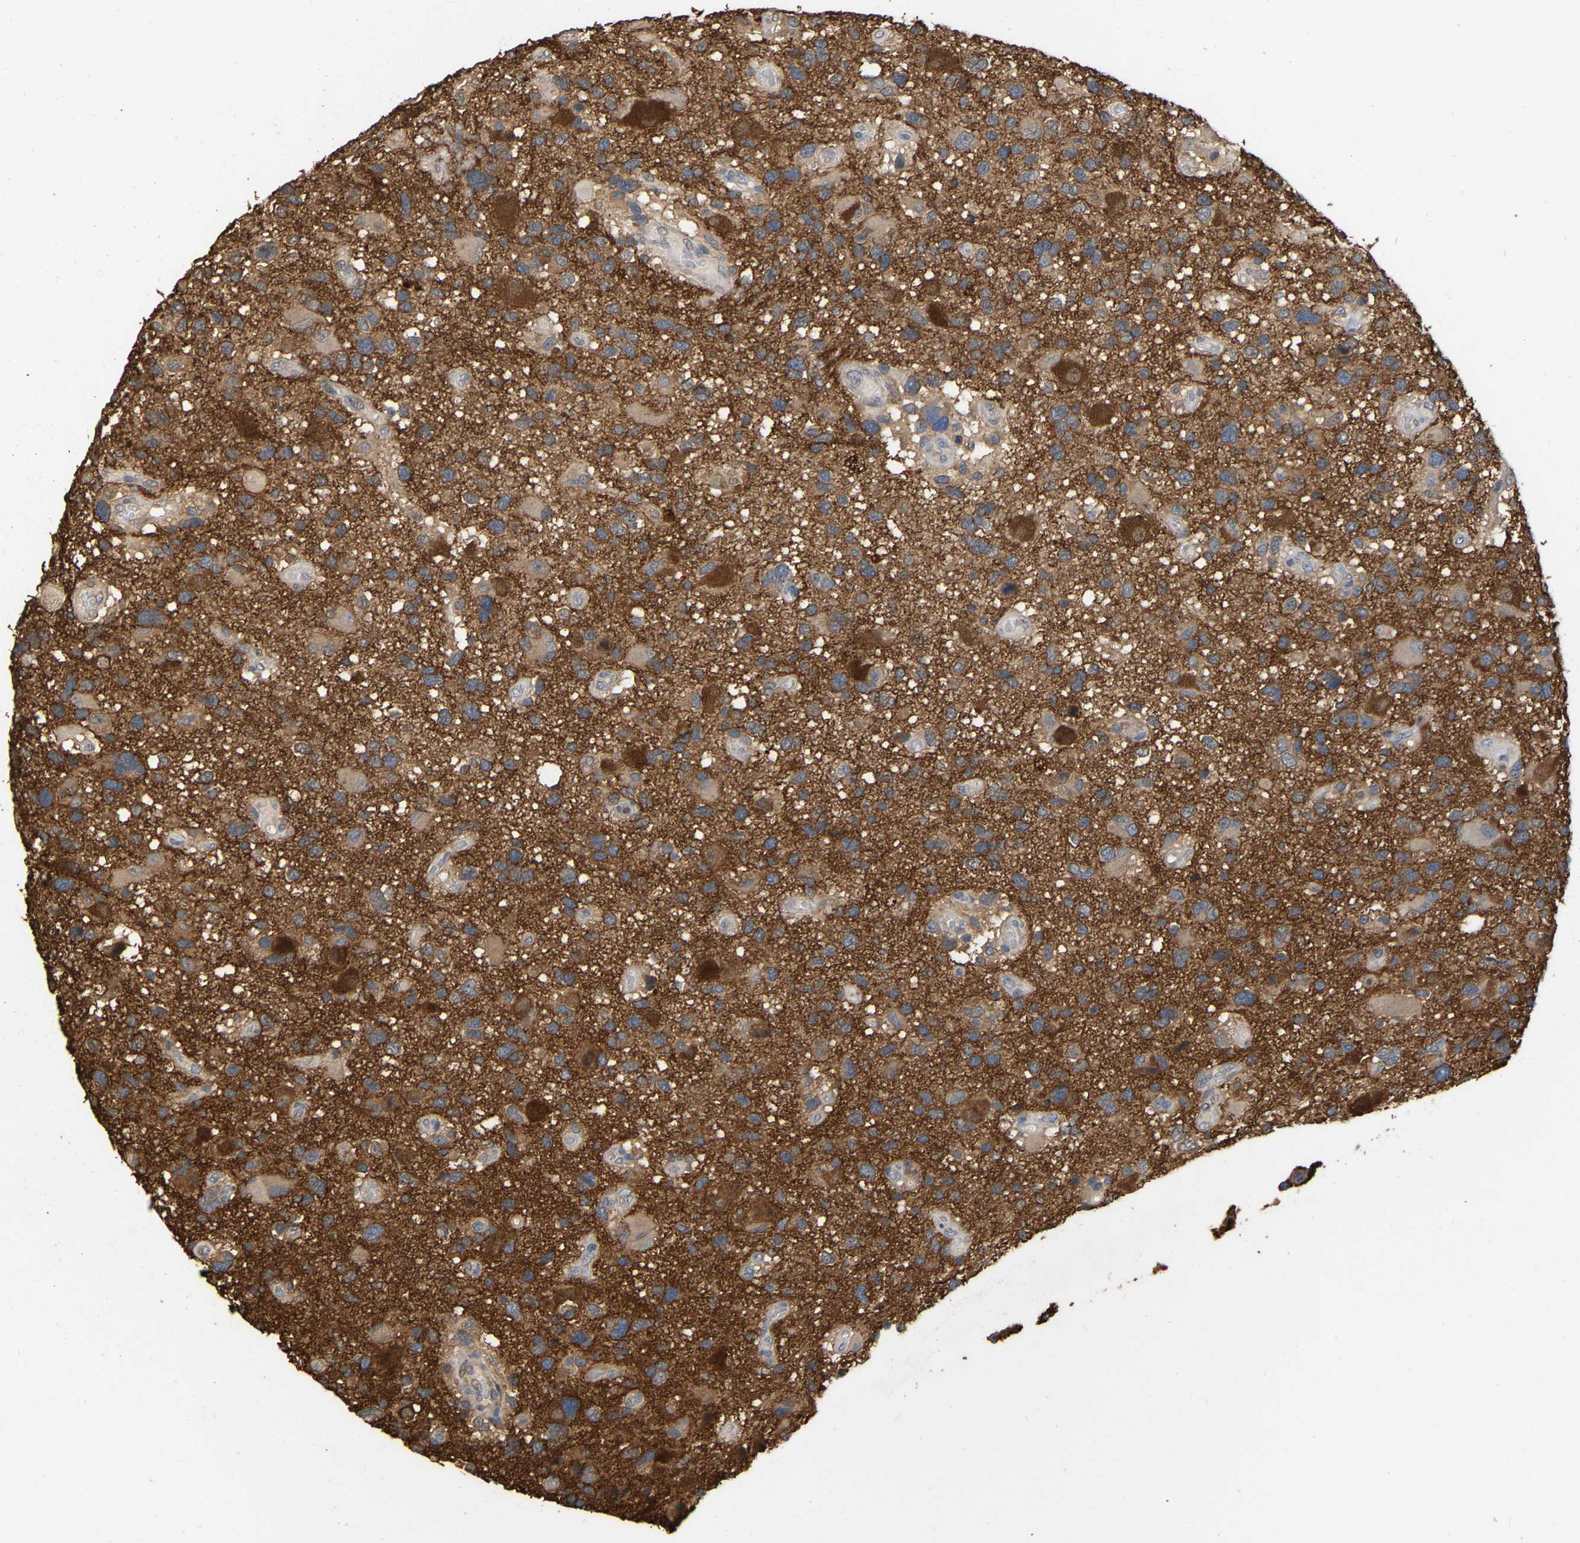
{"staining": {"intensity": "strong", "quantity": "<25%", "location": "cytoplasmic/membranous"}, "tissue": "glioma", "cell_type": "Tumor cells", "image_type": "cancer", "snomed": [{"axis": "morphology", "description": "Glioma, malignant, High grade"}, {"axis": "topography", "description": "Brain"}], "caption": "The immunohistochemical stain shows strong cytoplasmic/membranous expression in tumor cells of glioma tissue. The protein of interest is shown in brown color, while the nuclei are stained blue.", "gene": "NCS1", "patient": {"sex": "male", "age": 33}}